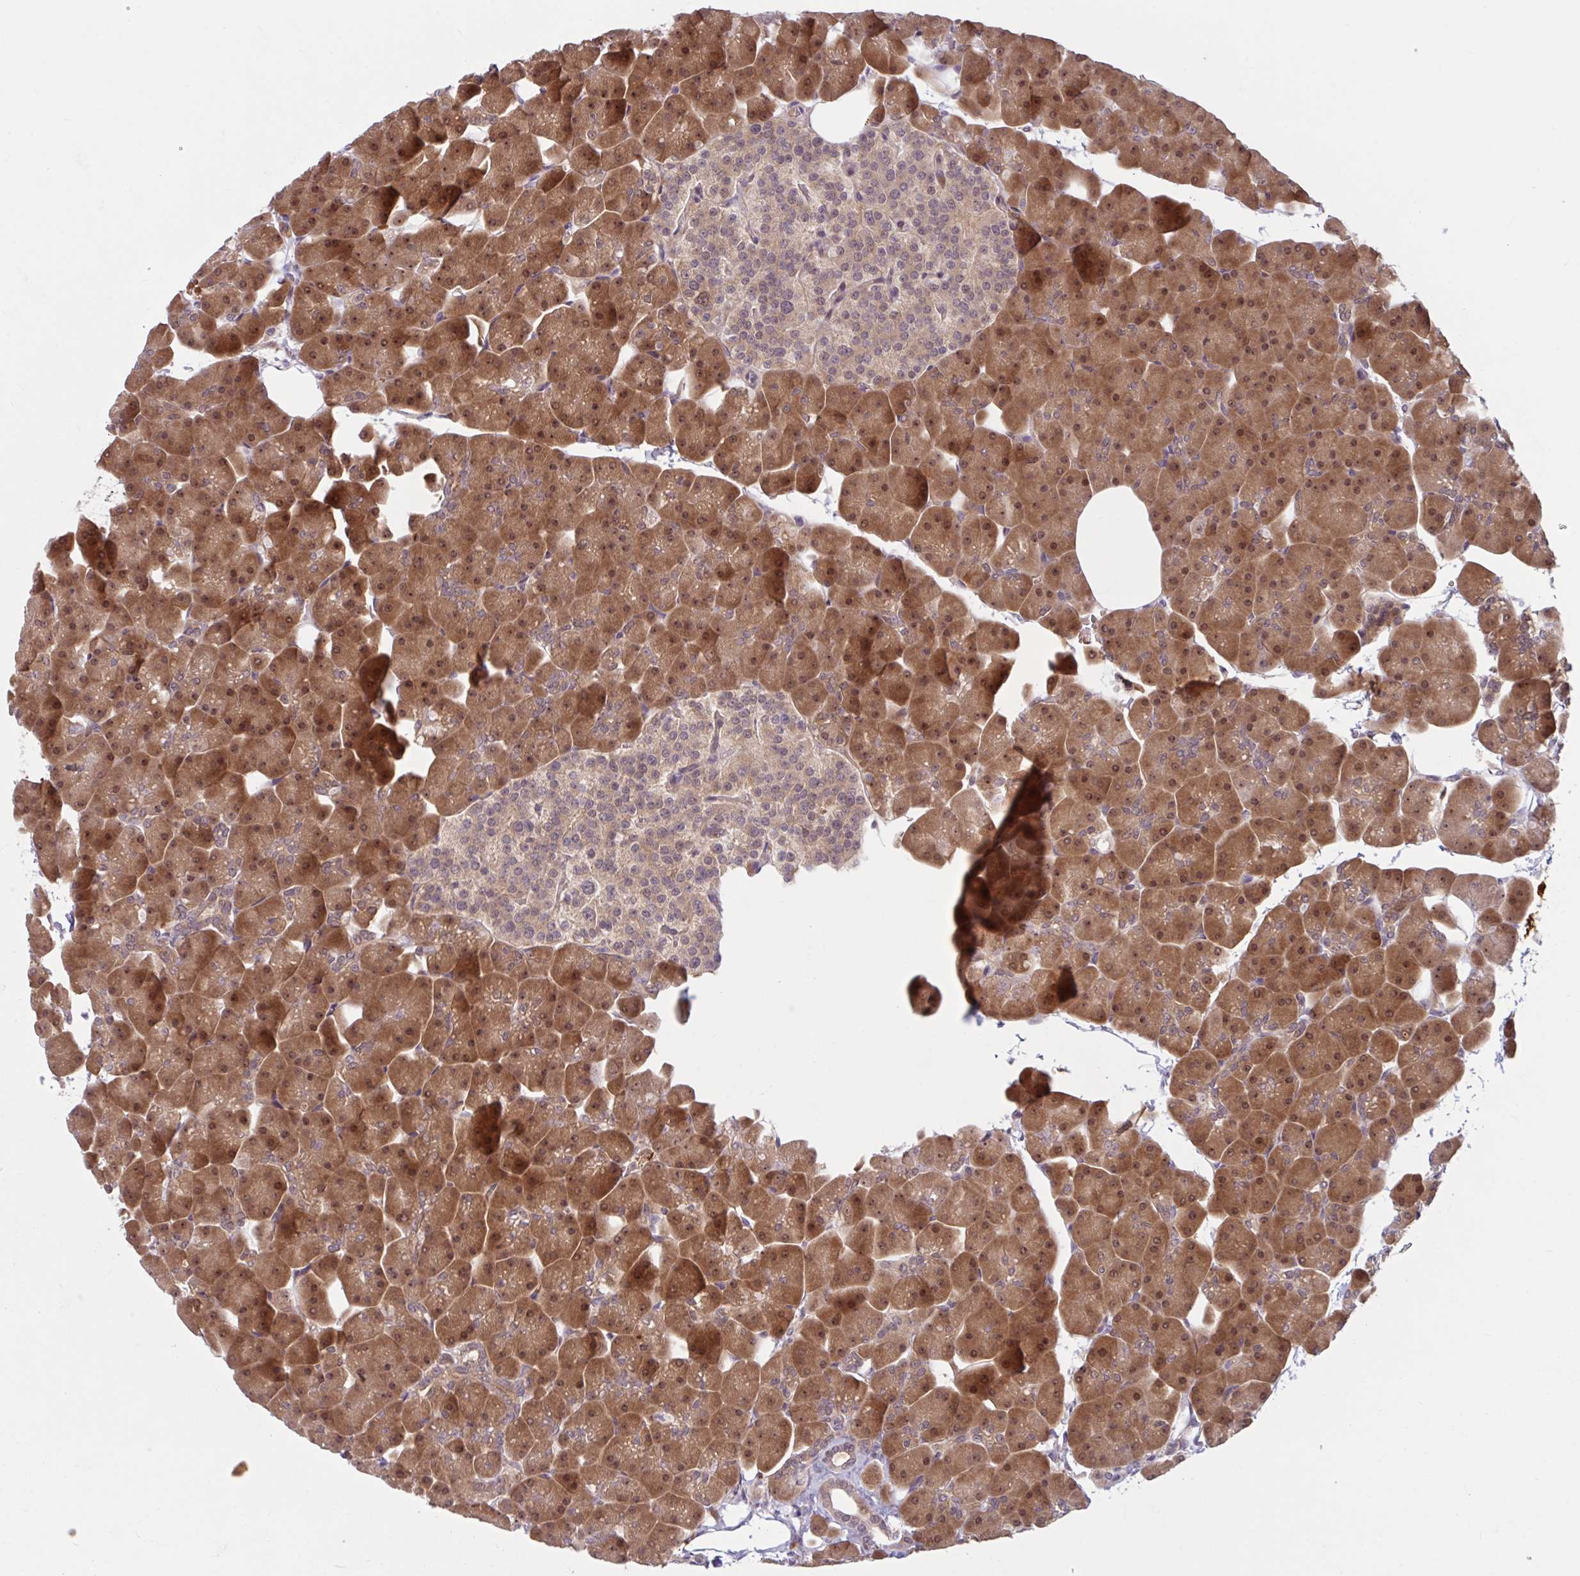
{"staining": {"intensity": "strong", "quantity": ">75%", "location": "cytoplasmic/membranous,nuclear"}, "tissue": "pancreas", "cell_type": "Exocrine glandular cells", "image_type": "normal", "snomed": [{"axis": "morphology", "description": "Normal tissue, NOS"}, {"axis": "topography", "description": "Pancreas"}], "caption": "The photomicrograph displays a brown stain indicating the presence of a protein in the cytoplasmic/membranous,nuclear of exocrine glandular cells in pancreas. (DAB IHC with brightfield microscopy, high magnification).", "gene": "HMBS", "patient": {"sex": "male", "age": 35}}